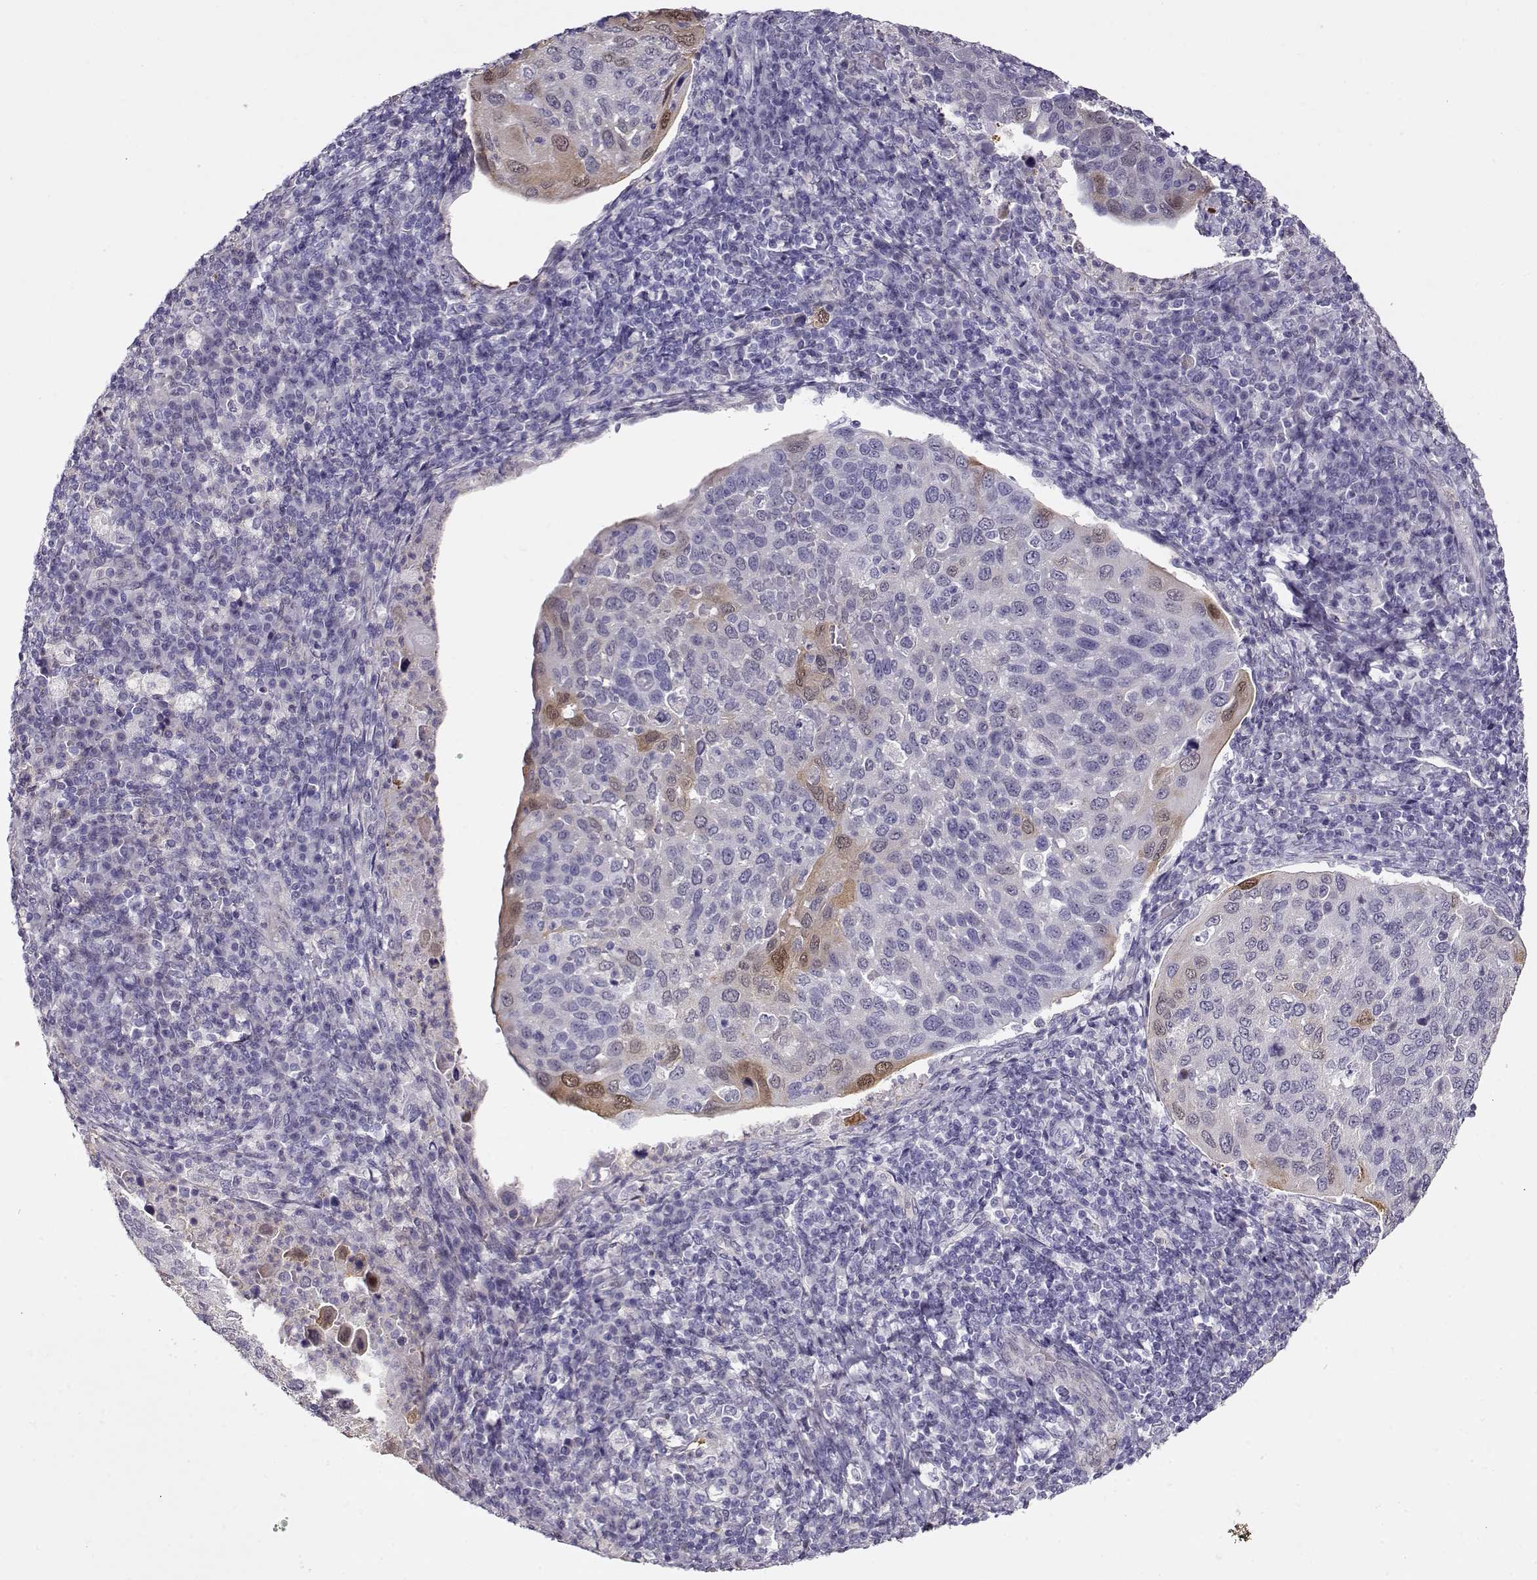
{"staining": {"intensity": "weak", "quantity": "<25%", "location": "cytoplasmic/membranous,nuclear"}, "tissue": "cervical cancer", "cell_type": "Tumor cells", "image_type": "cancer", "snomed": [{"axis": "morphology", "description": "Squamous cell carcinoma, NOS"}, {"axis": "topography", "description": "Cervix"}], "caption": "Immunohistochemistry (IHC) micrograph of cervical squamous cell carcinoma stained for a protein (brown), which displays no expression in tumor cells.", "gene": "CCR8", "patient": {"sex": "female", "age": 54}}